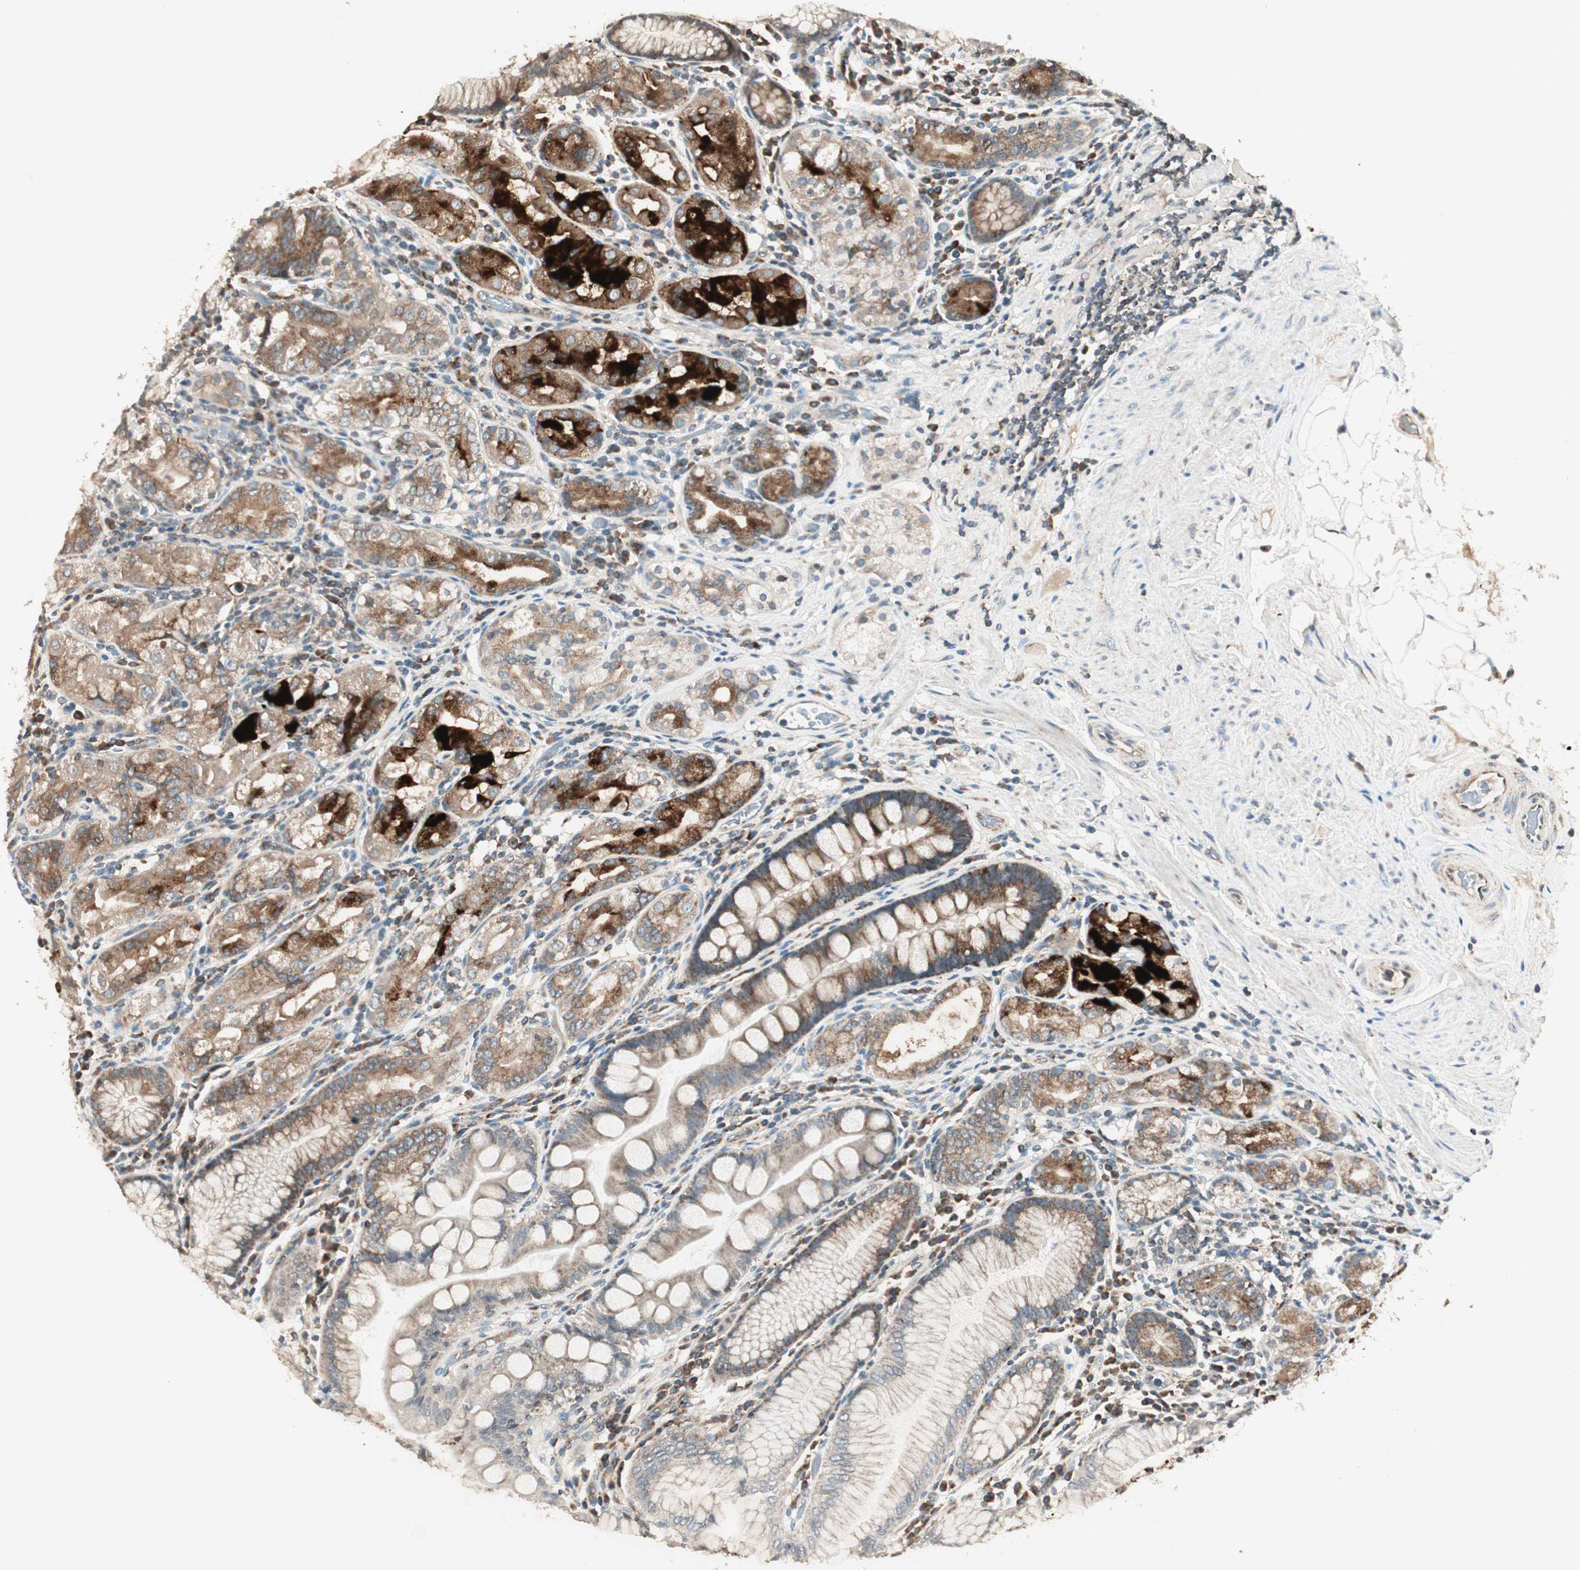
{"staining": {"intensity": "strong", "quantity": ">75%", "location": "cytoplasmic/membranous"}, "tissue": "stomach", "cell_type": "Glandular cells", "image_type": "normal", "snomed": [{"axis": "morphology", "description": "Normal tissue, NOS"}, {"axis": "topography", "description": "Stomach, lower"}], "caption": "The photomicrograph reveals a brown stain indicating the presence of a protein in the cytoplasmic/membranous of glandular cells in stomach. The staining was performed using DAB (3,3'-diaminobenzidine) to visualize the protein expression in brown, while the nuclei were stained in blue with hematoxylin (Magnification: 20x).", "gene": "CHADL", "patient": {"sex": "female", "age": 76}}